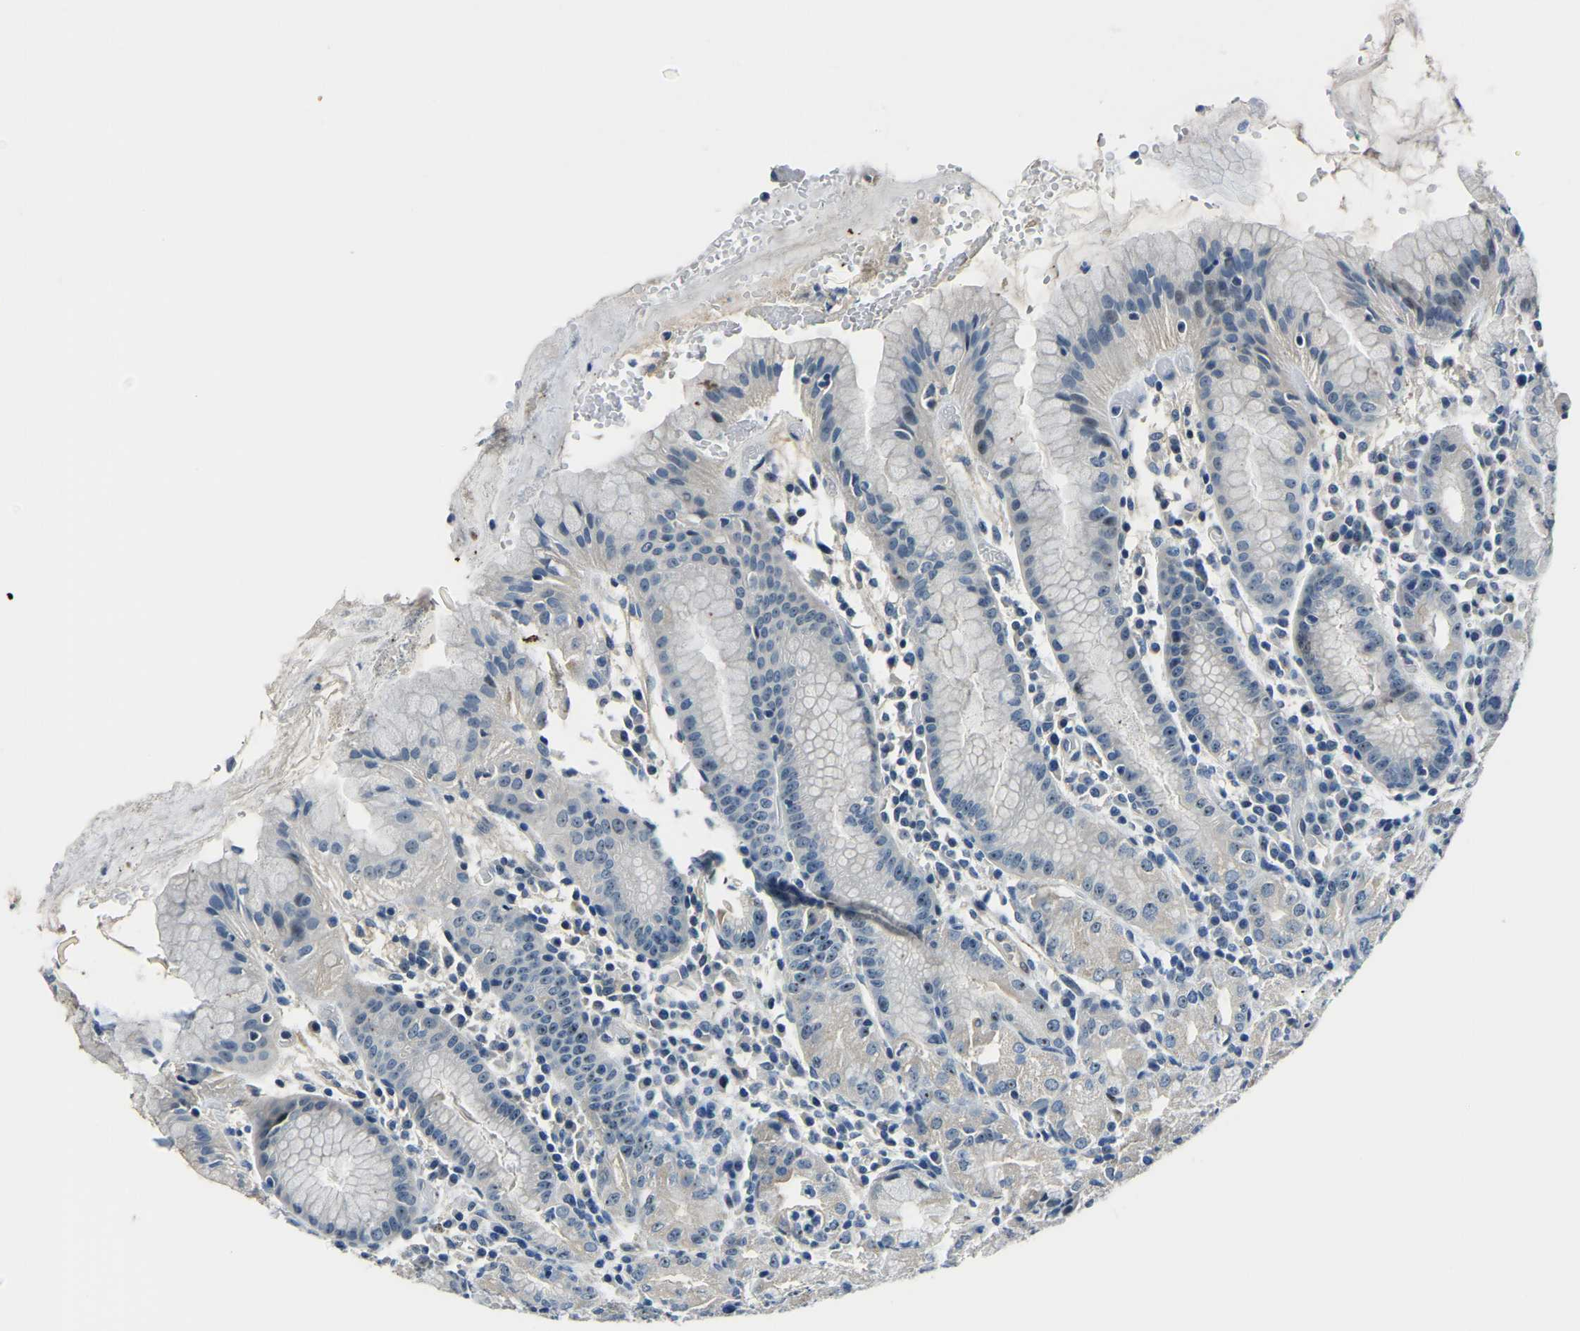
{"staining": {"intensity": "weak", "quantity": "<25%", "location": "cytoplasmic/membranous"}, "tissue": "stomach", "cell_type": "Glandular cells", "image_type": "normal", "snomed": [{"axis": "morphology", "description": "Normal tissue, NOS"}, {"axis": "topography", "description": "Stomach"}, {"axis": "topography", "description": "Stomach, lower"}], "caption": "IHC of normal stomach demonstrates no staining in glandular cells.", "gene": "RRP1", "patient": {"sex": "female", "age": 75}}